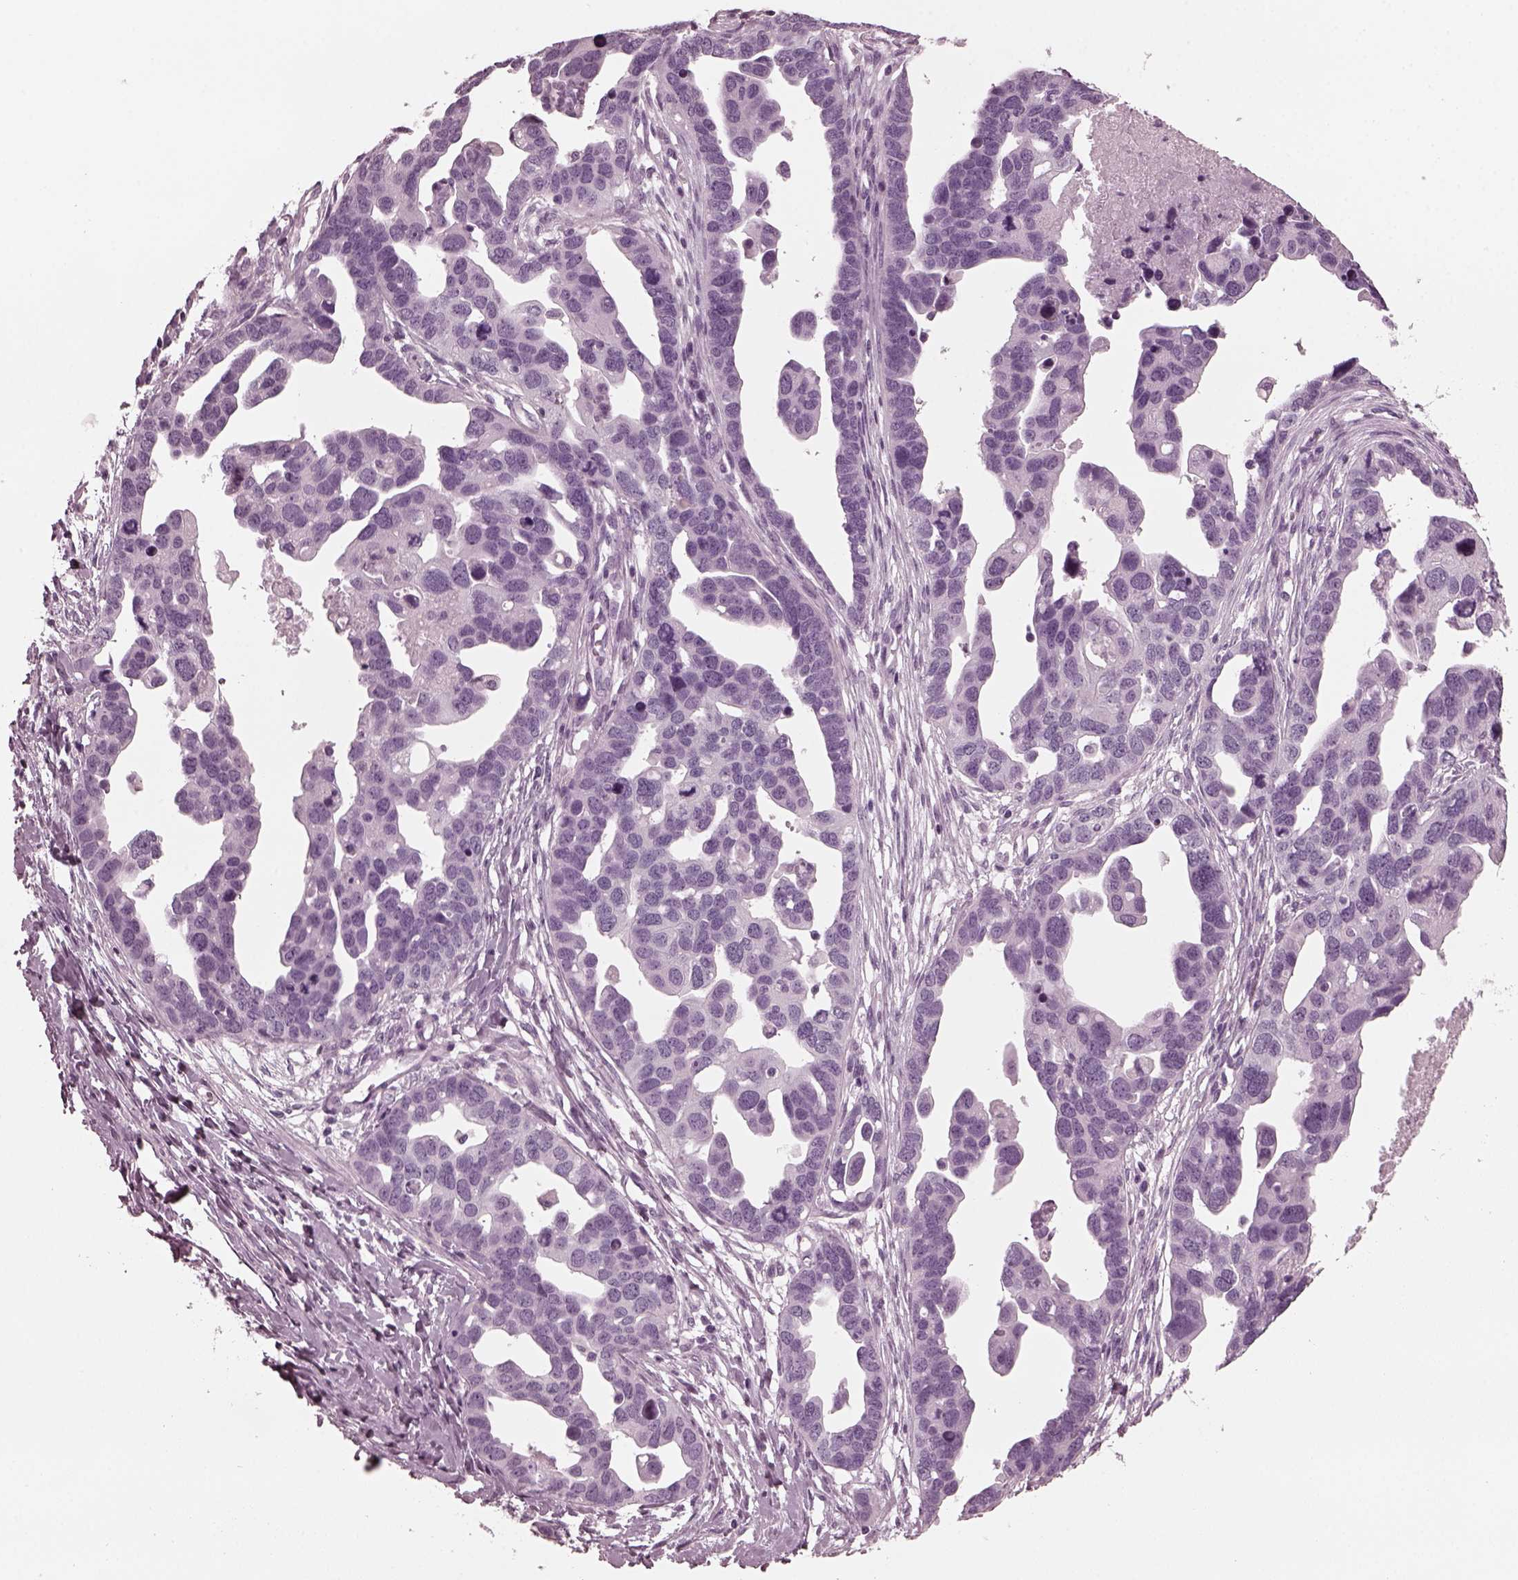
{"staining": {"intensity": "negative", "quantity": "none", "location": "none"}, "tissue": "ovarian cancer", "cell_type": "Tumor cells", "image_type": "cancer", "snomed": [{"axis": "morphology", "description": "Cystadenocarcinoma, serous, NOS"}, {"axis": "topography", "description": "Ovary"}], "caption": "The micrograph shows no staining of tumor cells in ovarian cancer (serous cystadenocarcinoma).", "gene": "GRM6", "patient": {"sex": "female", "age": 54}}